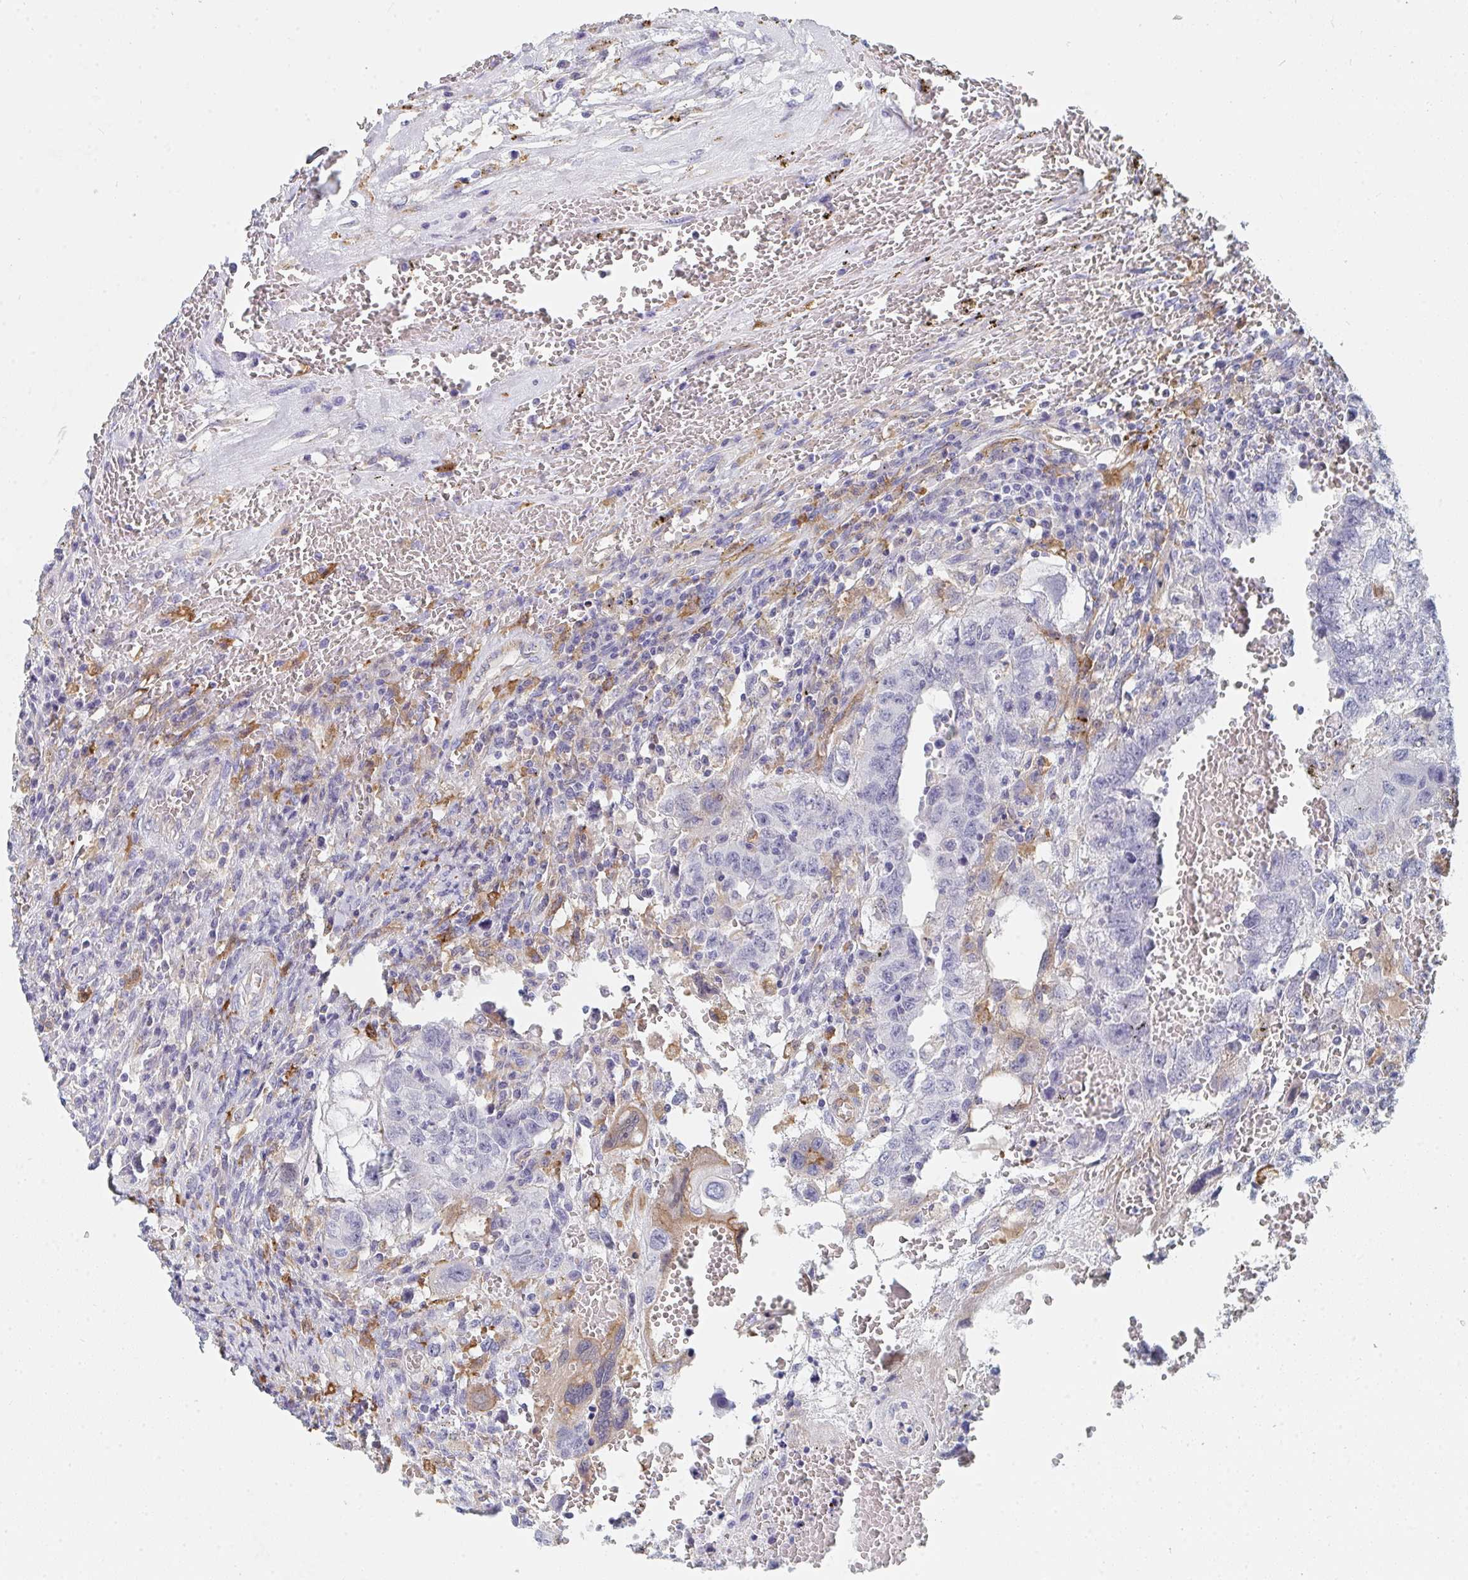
{"staining": {"intensity": "negative", "quantity": "none", "location": "none"}, "tissue": "testis cancer", "cell_type": "Tumor cells", "image_type": "cancer", "snomed": [{"axis": "morphology", "description": "Carcinoma, Embryonal, NOS"}, {"axis": "topography", "description": "Testis"}], "caption": "Tumor cells are negative for protein expression in human testis cancer.", "gene": "DAB2", "patient": {"sex": "male", "age": 26}}